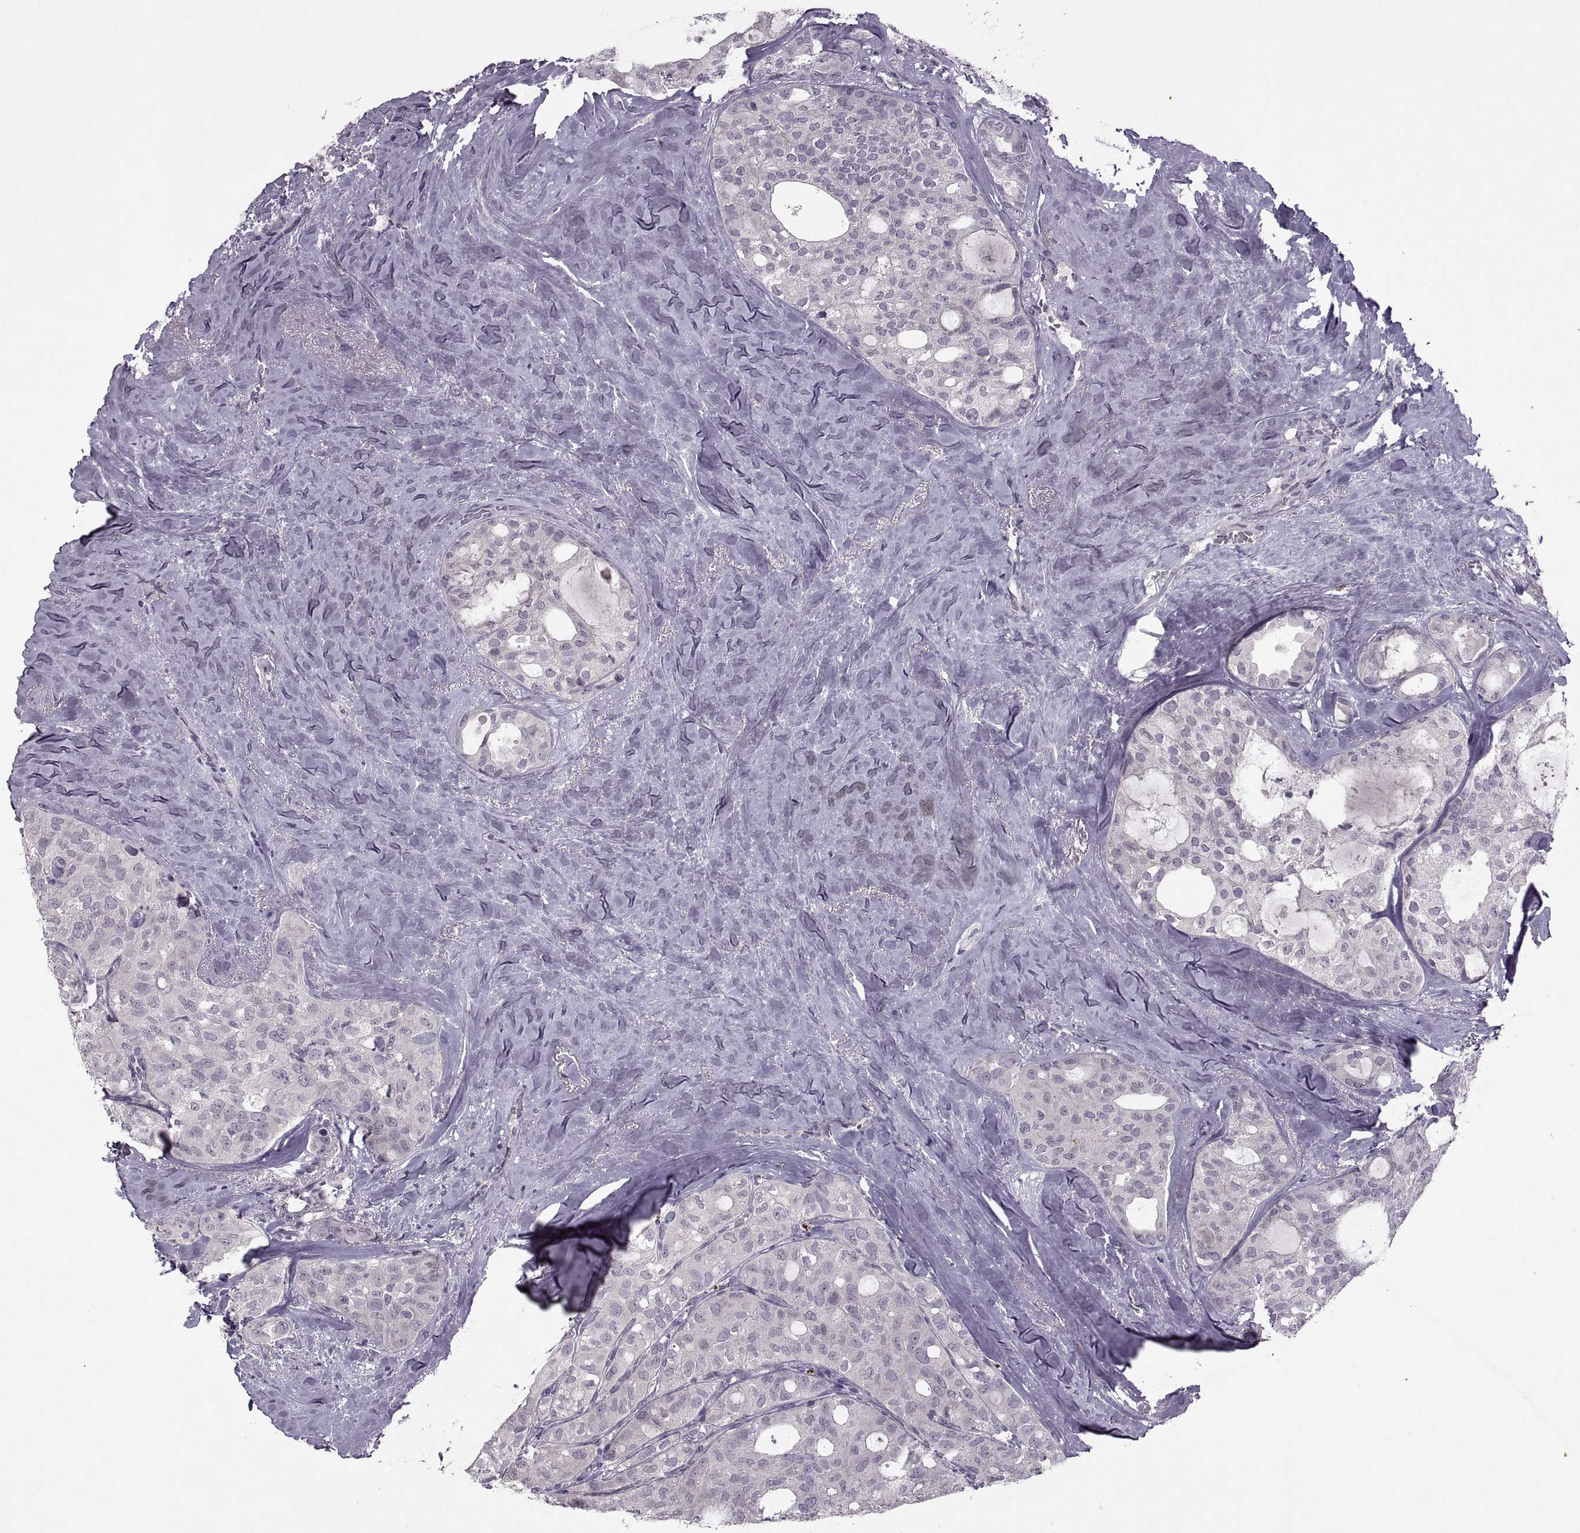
{"staining": {"intensity": "weak", "quantity": "<25%", "location": "cytoplasmic/membranous"}, "tissue": "thyroid cancer", "cell_type": "Tumor cells", "image_type": "cancer", "snomed": [{"axis": "morphology", "description": "Follicular adenoma carcinoma, NOS"}, {"axis": "topography", "description": "Thyroid gland"}], "caption": "The image shows no significant staining in tumor cells of thyroid cancer (follicular adenoma carcinoma).", "gene": "MGAT4D", "patient": {"sex": "male", "age": 75}}